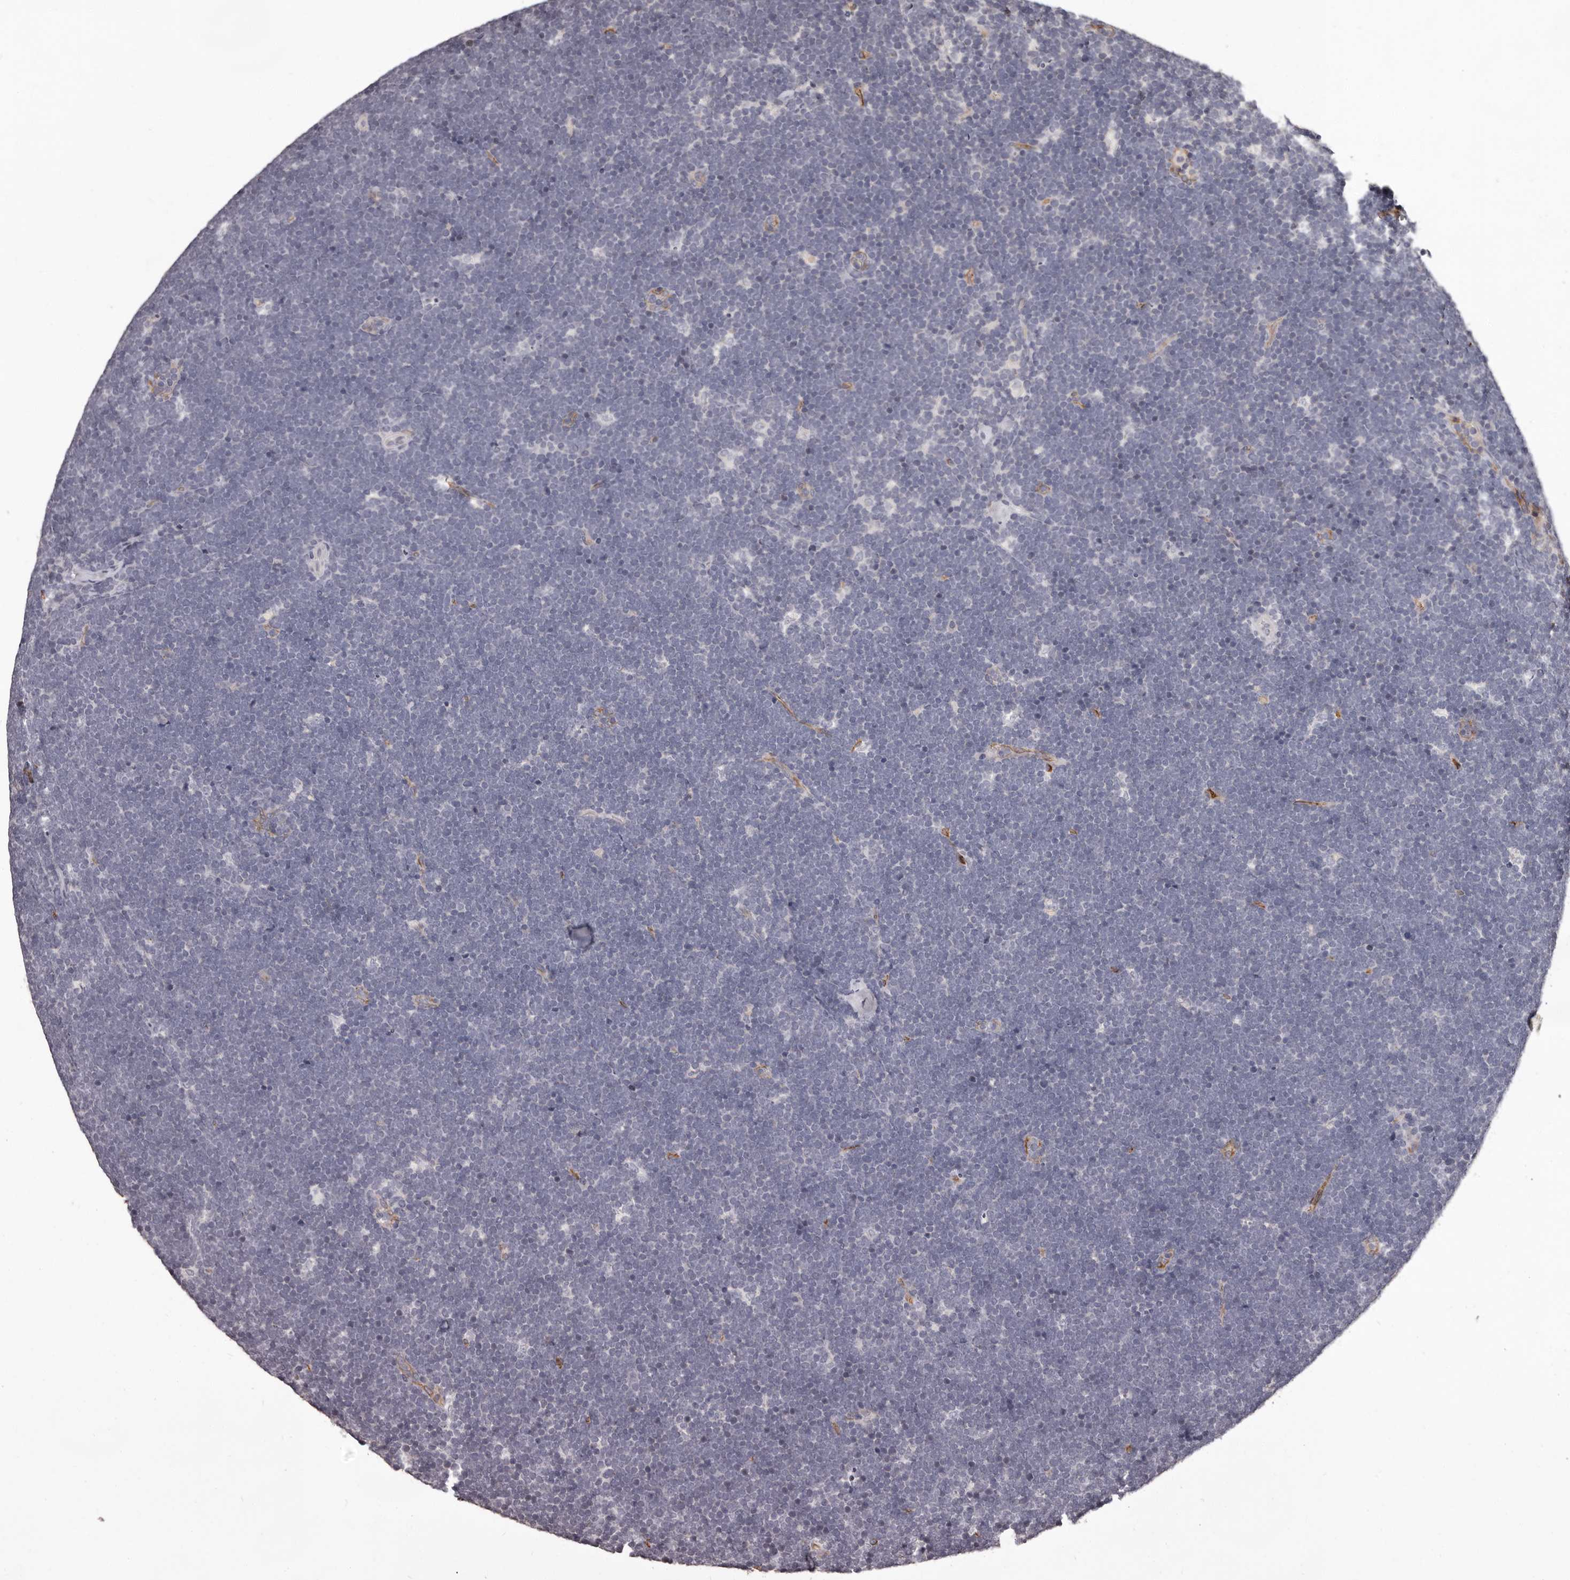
{"staining": {"intensity": "negative", "quantity": "none", "location": "none"}, "tissue": "lymphoma", "cell_type": "Tumor cells", "image_type": "cancer", "snomed": [{"axis": "morphology", "description": "Malignant lymphoma, non-Hodgkin's type, High grade"}, {"axis": "topography", "description": "Lymph node"}], "caption": "High-grade malignant lymphoma, non-Hodgkin's type stained for a protein using immunohistochemistry shows no expression tumor cells.", "gene": "GPR78", "patient": {"sex": "male", "age": 13}}